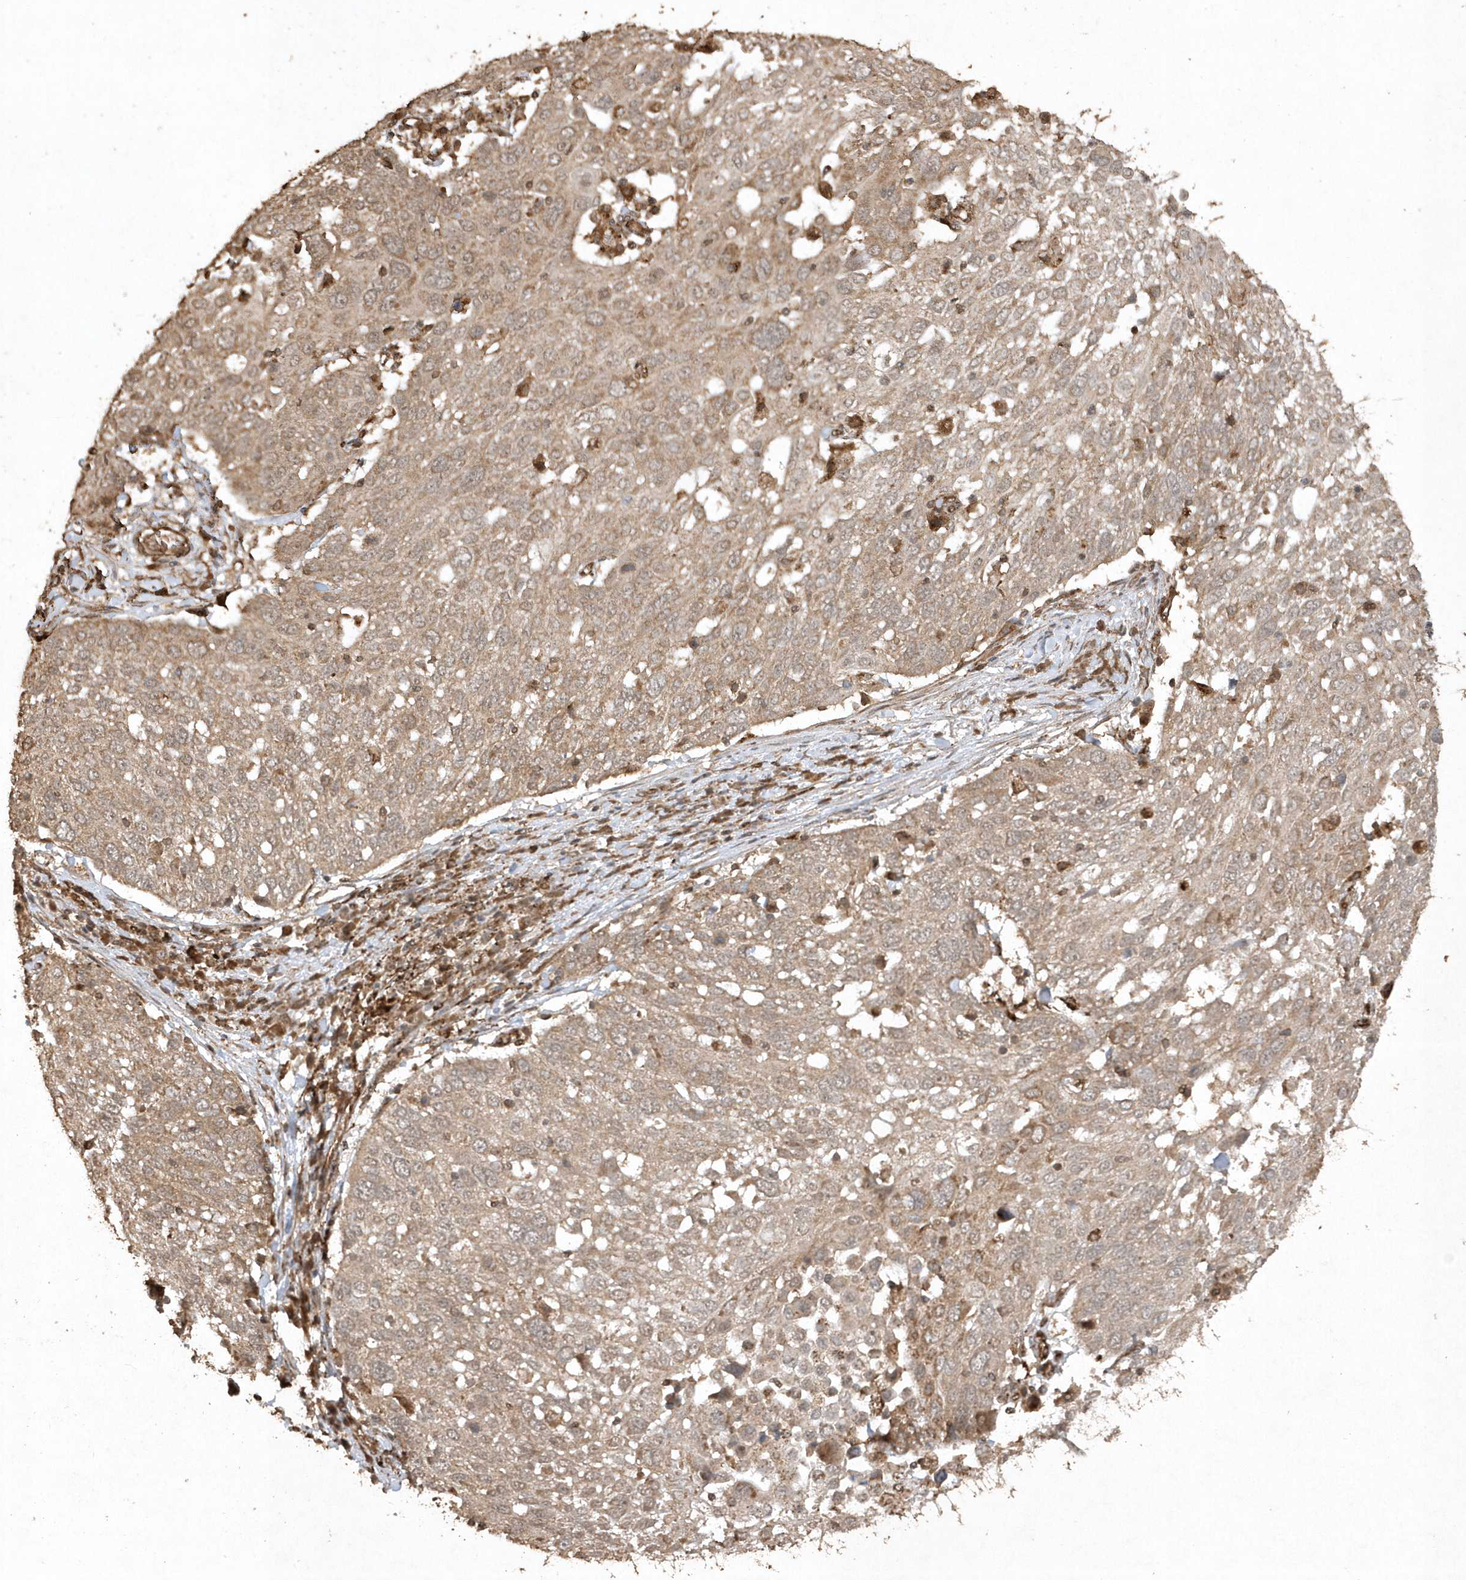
{"staining": {"intensity": "weak", "quantity": ">75%", "location": "cytoplasmic/membranous"}, "tissue": "lung cancer", "cell_type": "Tumor cells", "image_type": "cancer", "snomed": [{"axis": "morphology", "description": "Squamous cell carcinoma, NOS"}, {"axis": "topography", "description": "Lung"}], "caption": "Squamous cell carcinoma (lung) was stained to show a protein in brown. There is low levels of weak cytoplasmic/membranous positivity in about >75% of tumor cells. (DAB (3,3'-diaminobenzidine) = brown stain, brightfield microscopy at high magnification).", "gene": "AVPI1", "patient": {"sex": "male", "age": 65}}